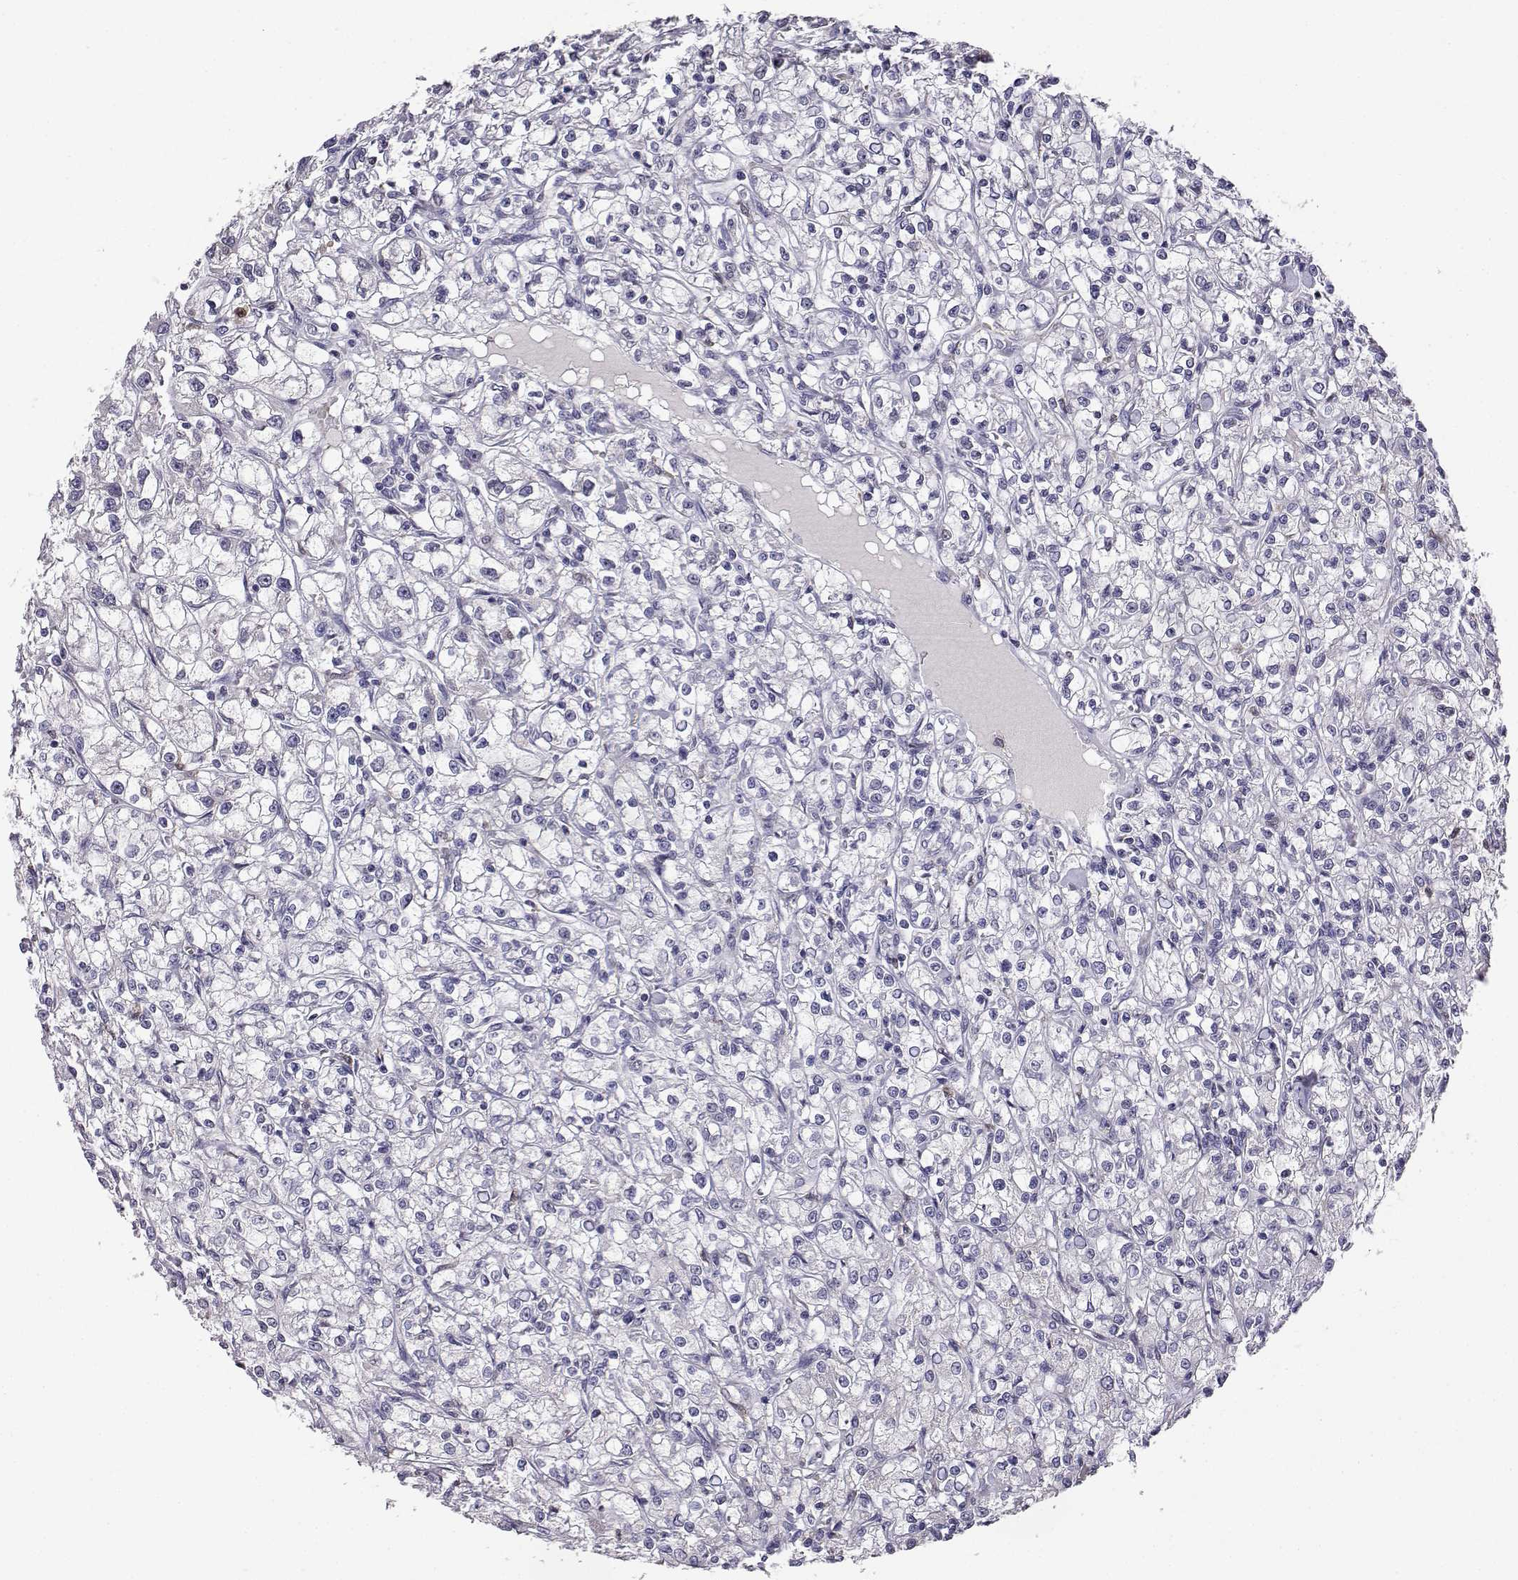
{"staining": {"intensity": "negative", "quantity": "none", "location": "none"}, "tissue": "renal cancer", "cell_type": "Tumor cells", "image_type": "cancer", "snomed": [{"axis": "morphology", "description": "Adenocarcinoma, NOS"}, {"axis": "topography", "description": "Kidney"}], "caption": "This is an immunohistochemistry micrograph of human adenocarcinoma (renal). There is no positivity in tumor cells.", "gene": "AKR1B1", "patient": {"sex": "female", "age": 59}}